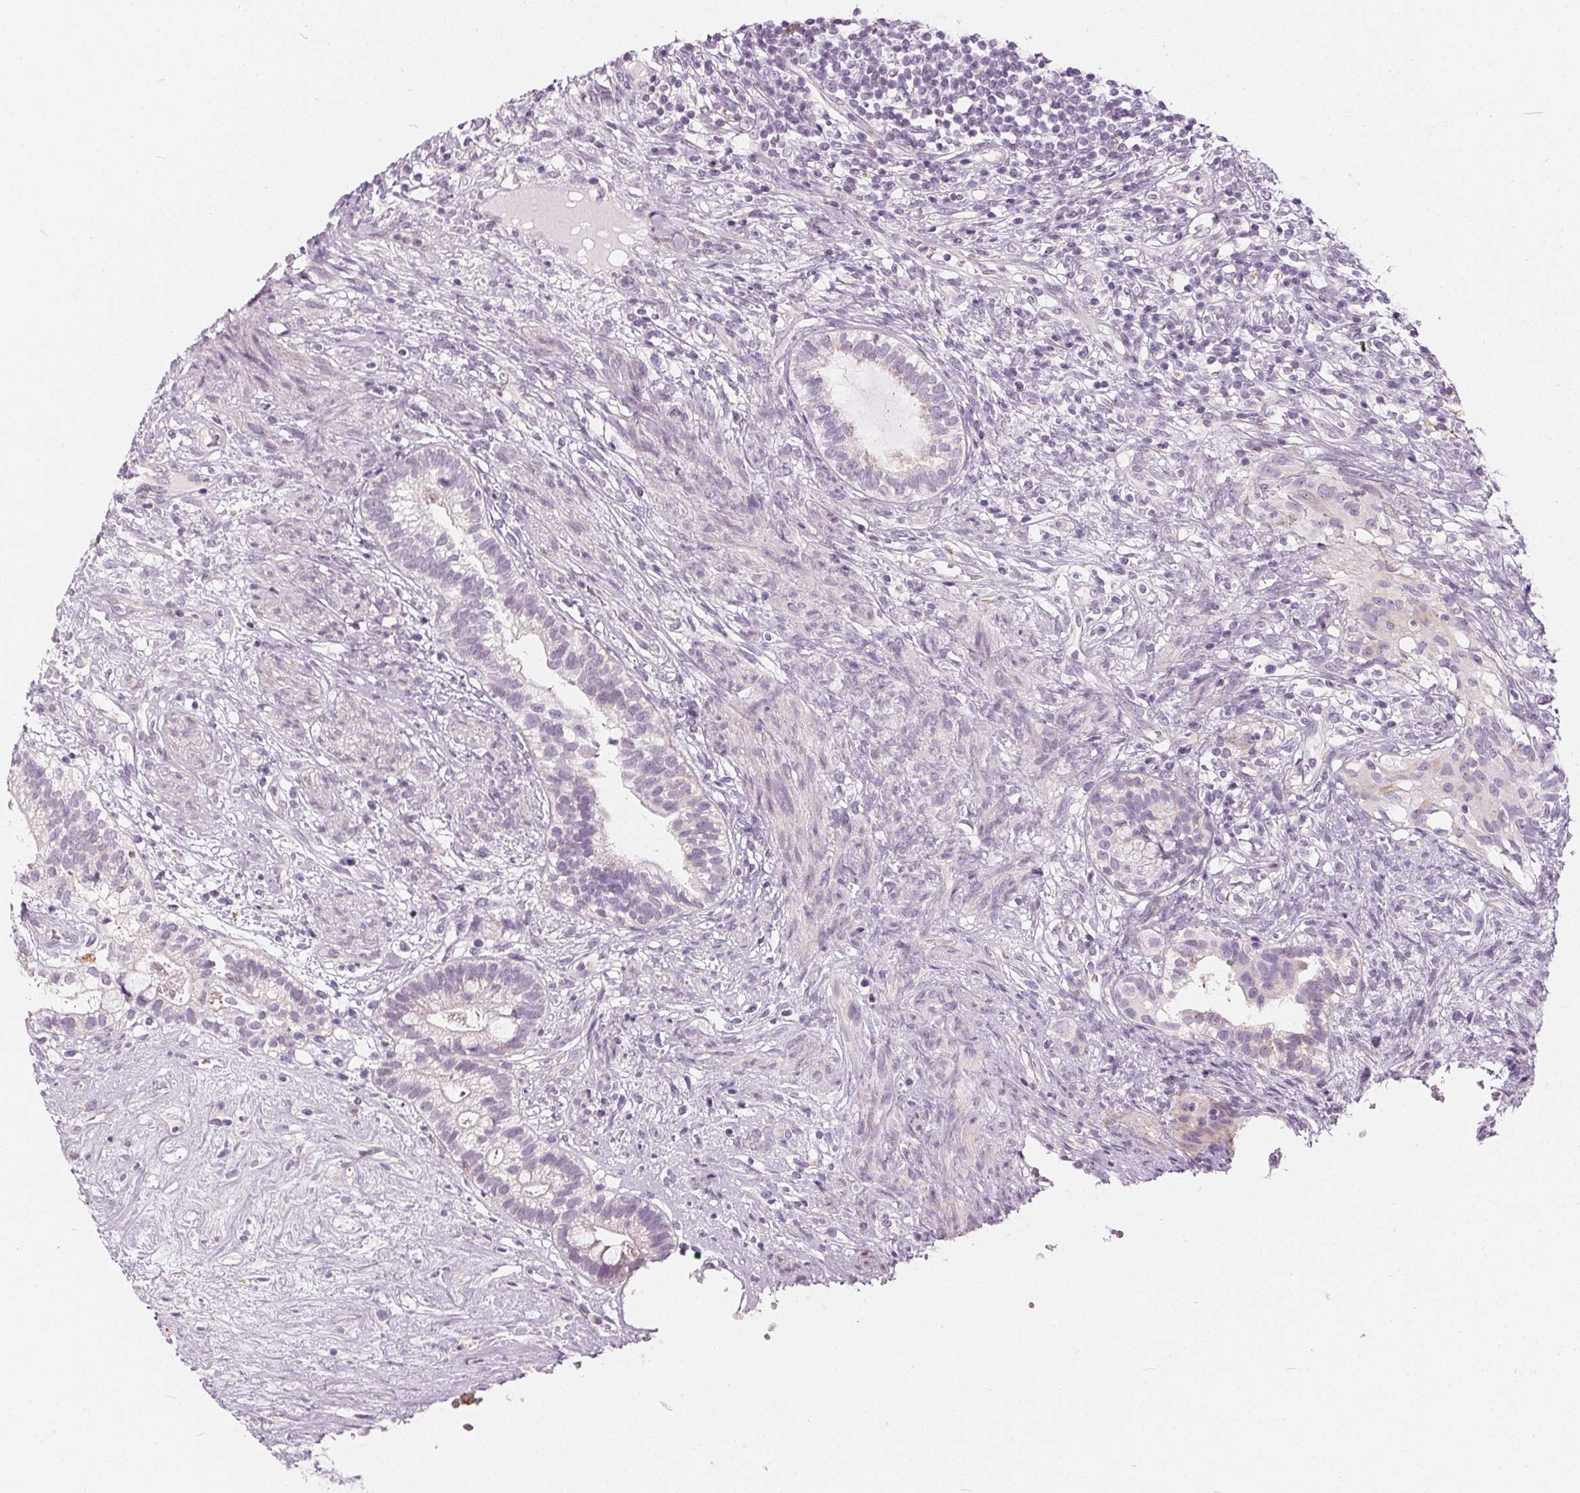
{"staining": {"intensity": "negative", "quantity": "none", "location": "none"}, "tissue": "testis cancer", "cell_type": "Tumor cells", "image_type": "cancer", "snomed": [{"axis": "morphology", "description": "Seminoma, NOS"}, {"axis": "morphology", "description": "Carcinoma, Embryonal, NOS"}, {"axis": "topography", "description": "Testis"}], "caption": "Immunohistochemistry (IHC) image of neoplastic tissue: testis cancer stained with DAB reveals no significant protein staining in tumor cells.", "gene": "HOPX", "patient": {"sex": "male", "age": 41}}